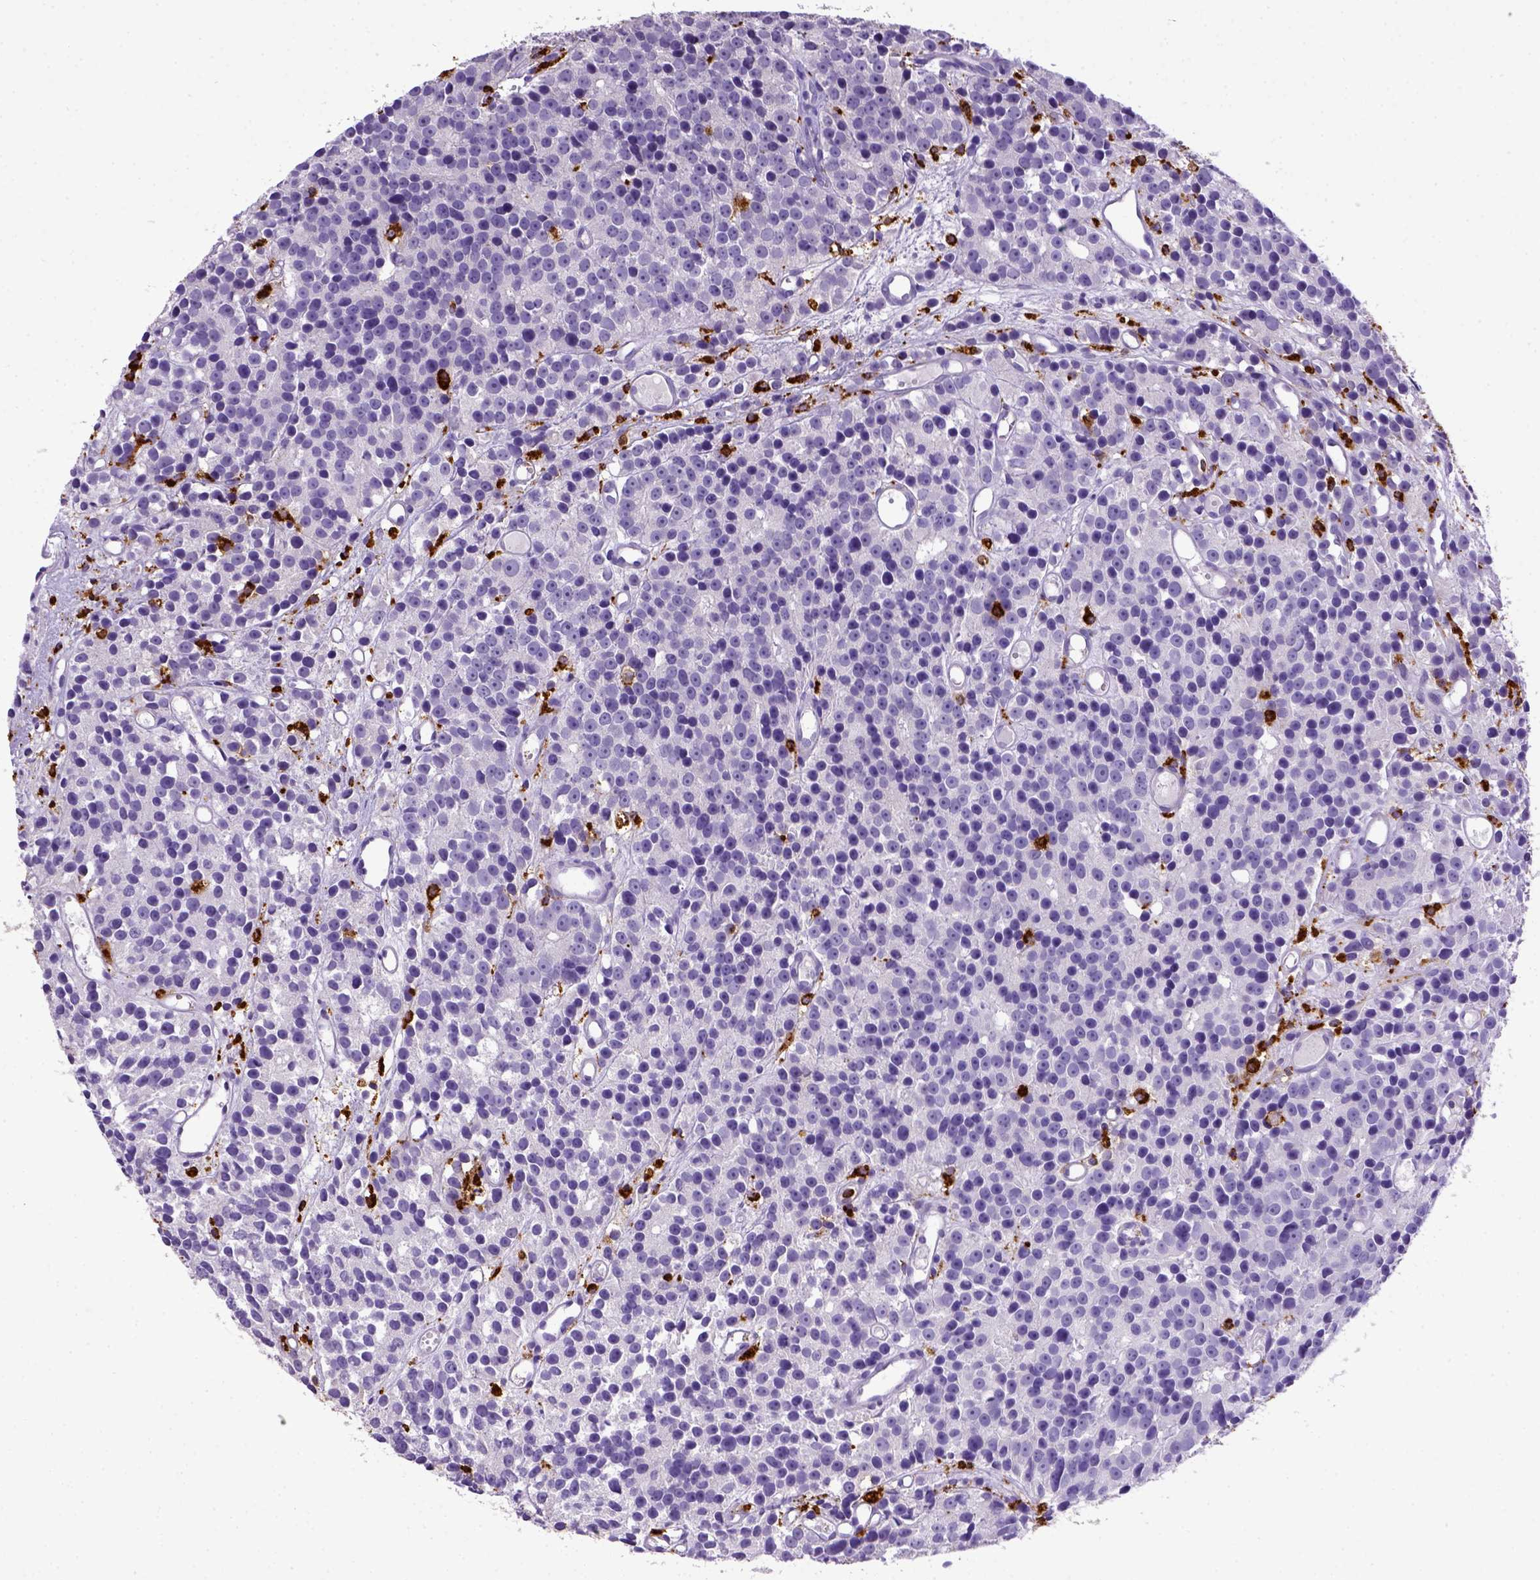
{"staining": {"intensity": "negative", "quantity": "none", "location": "none"}, "tissue": "prostate cancer", "cell_type": "Tumor cells", "image_type": "cancer", "snomed": [{"axis": "morphology", "description": "Adenocarcinoma, High grade"}, {"axis": "topography", "description": "Prostate"}], "caption": "Prostate high-grade adenocarcinoma stained for a protein using immunohistochemistry demonstrates no positivity tumor cells.", "gene": "CD68", "patient": {"sex": "male", "age": 77}}